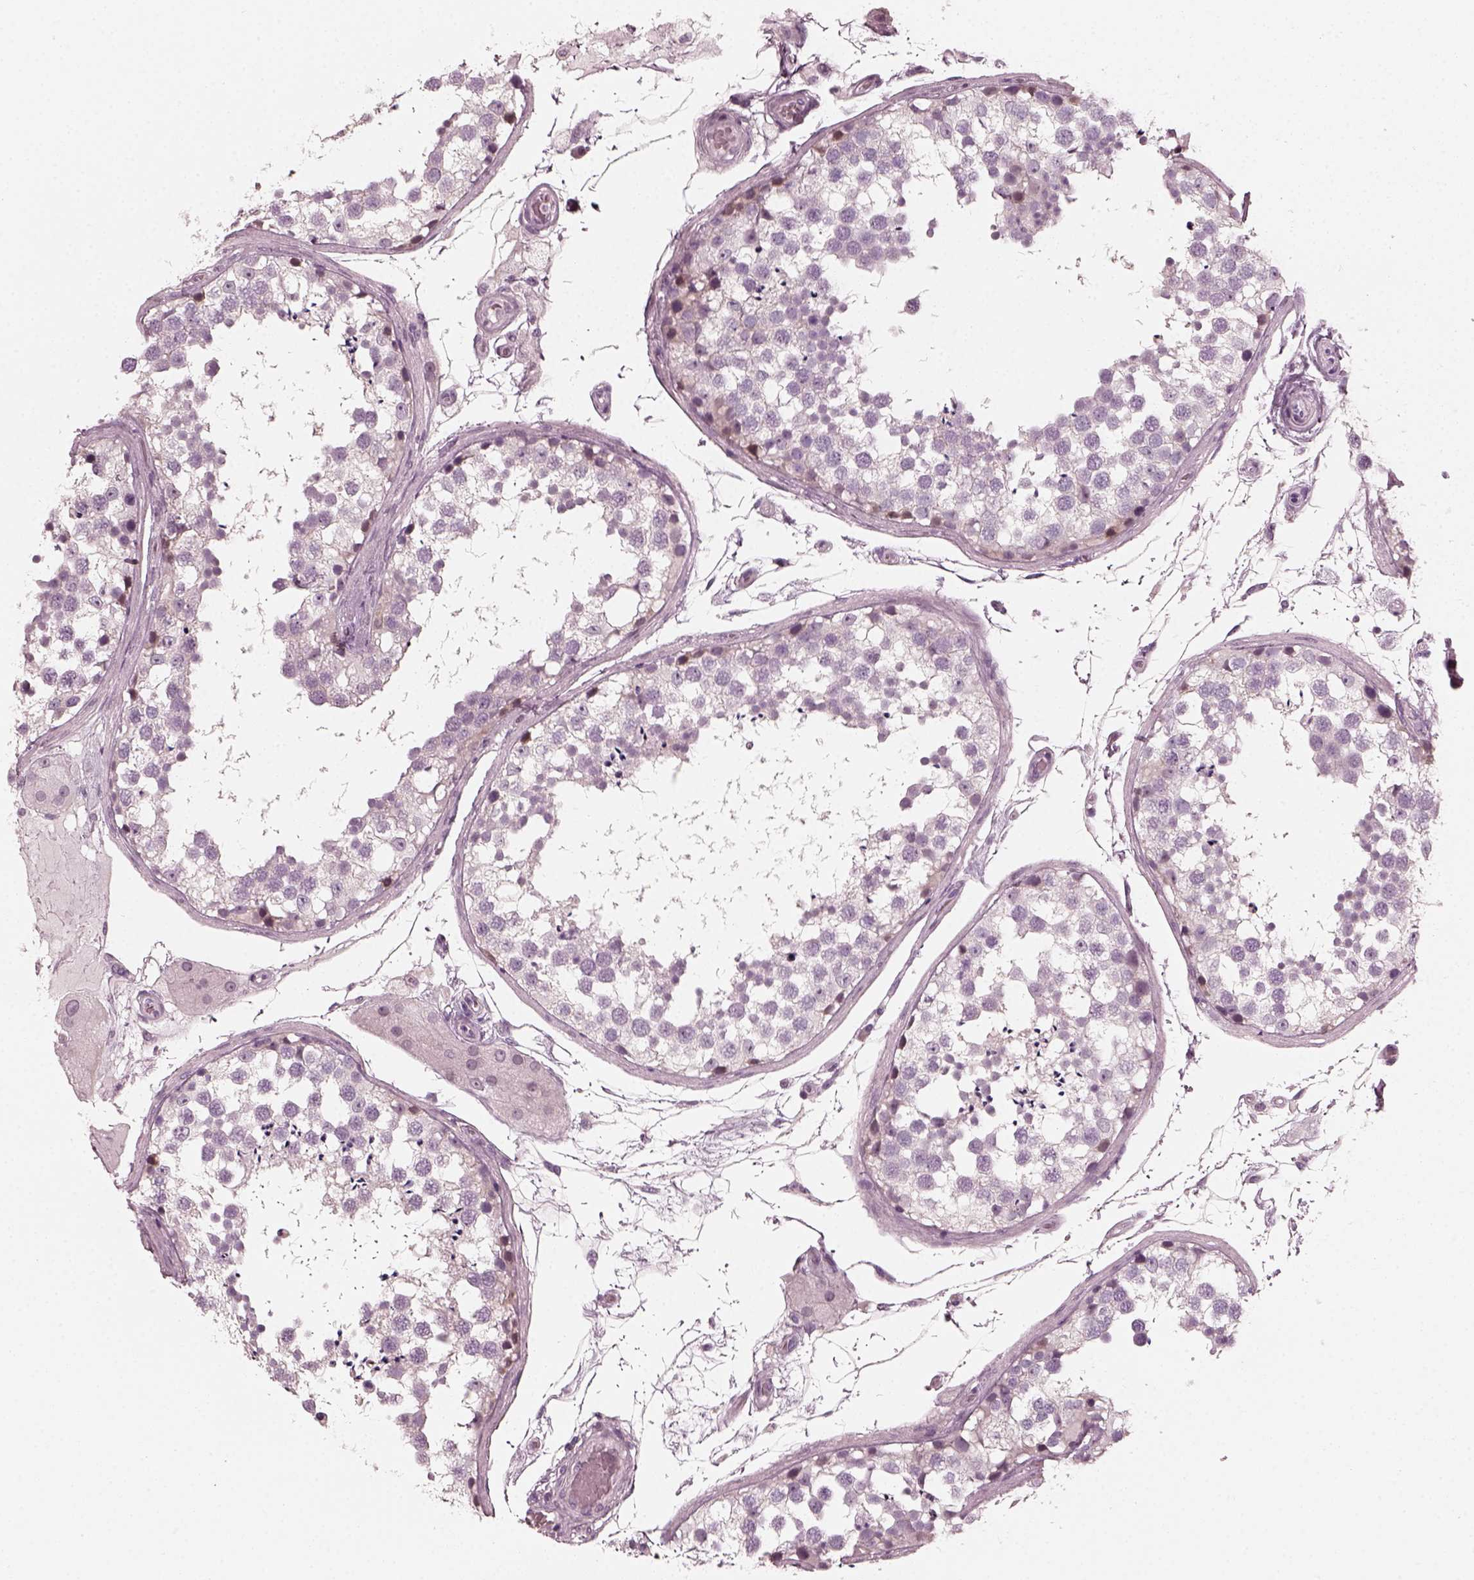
{"staining": {"intensity": "weak", "quantity": "<25%", "location": "cytoplasmic/membranous"}, "tissue": "testis", "cell_type": "Cells in seminiferous ducts", "image_type": "normal", "snomed": [{"axis": "morphology", "description": "Normal tissue, NOS"}, {"axis": "morphology", "description": "Seminoma, NOS"}, {"axis": "topography", "description": "Testis"}], "caption": "Testis stained for a protein using immunohistochemistry exhibits no staining cells in seminiferous ducts.", "gene": "CHIT1", "patient": {"sex": "male", "age": 65}}